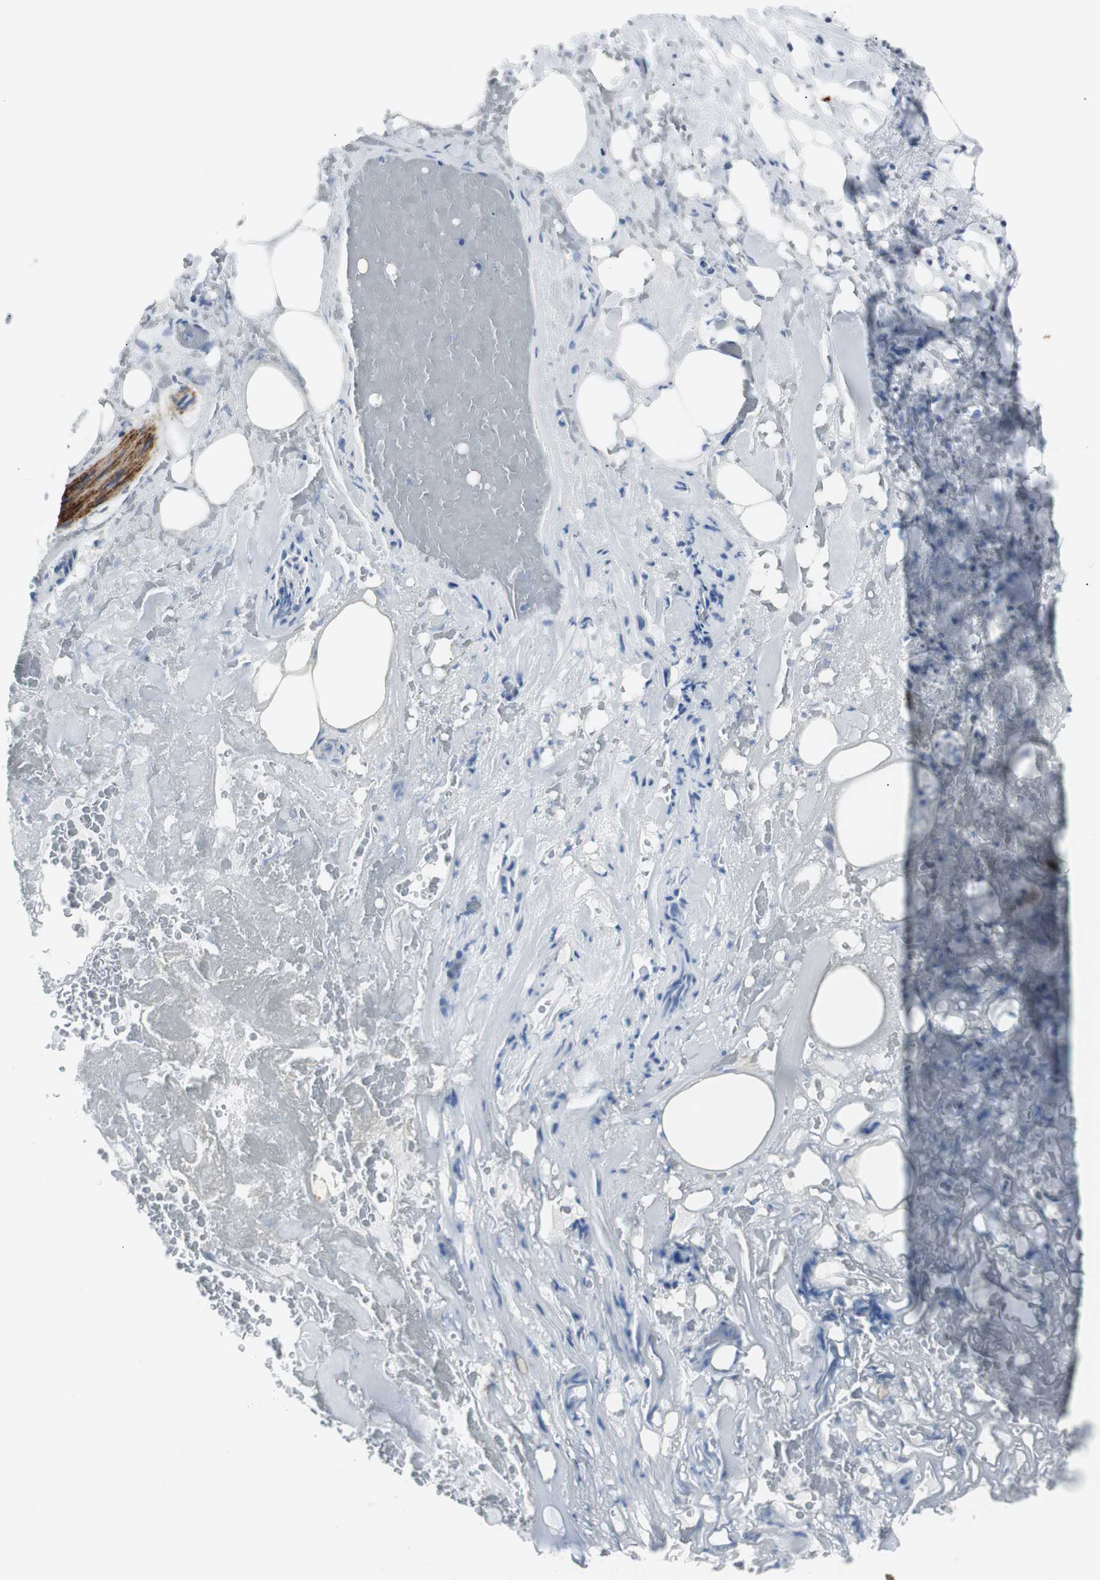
{"staining": {"intensity": "negative", "quantity": "none", "location": "none"}, "tissue": "liver cancer", "cell_type": "Tumor cells", "image_type": "cancer", "snomed": [{"axis": "morphology", "description": "Cholangiocarcinoma"}, {"axis": "topography", "description": "Liver"}], "caption": "Photomicrograph shows no protein expression in tumor cells of liver cholangiocarcinoma tissue.", "gene": "GAP43", "patient": {"sex": "female", "age": 68}}